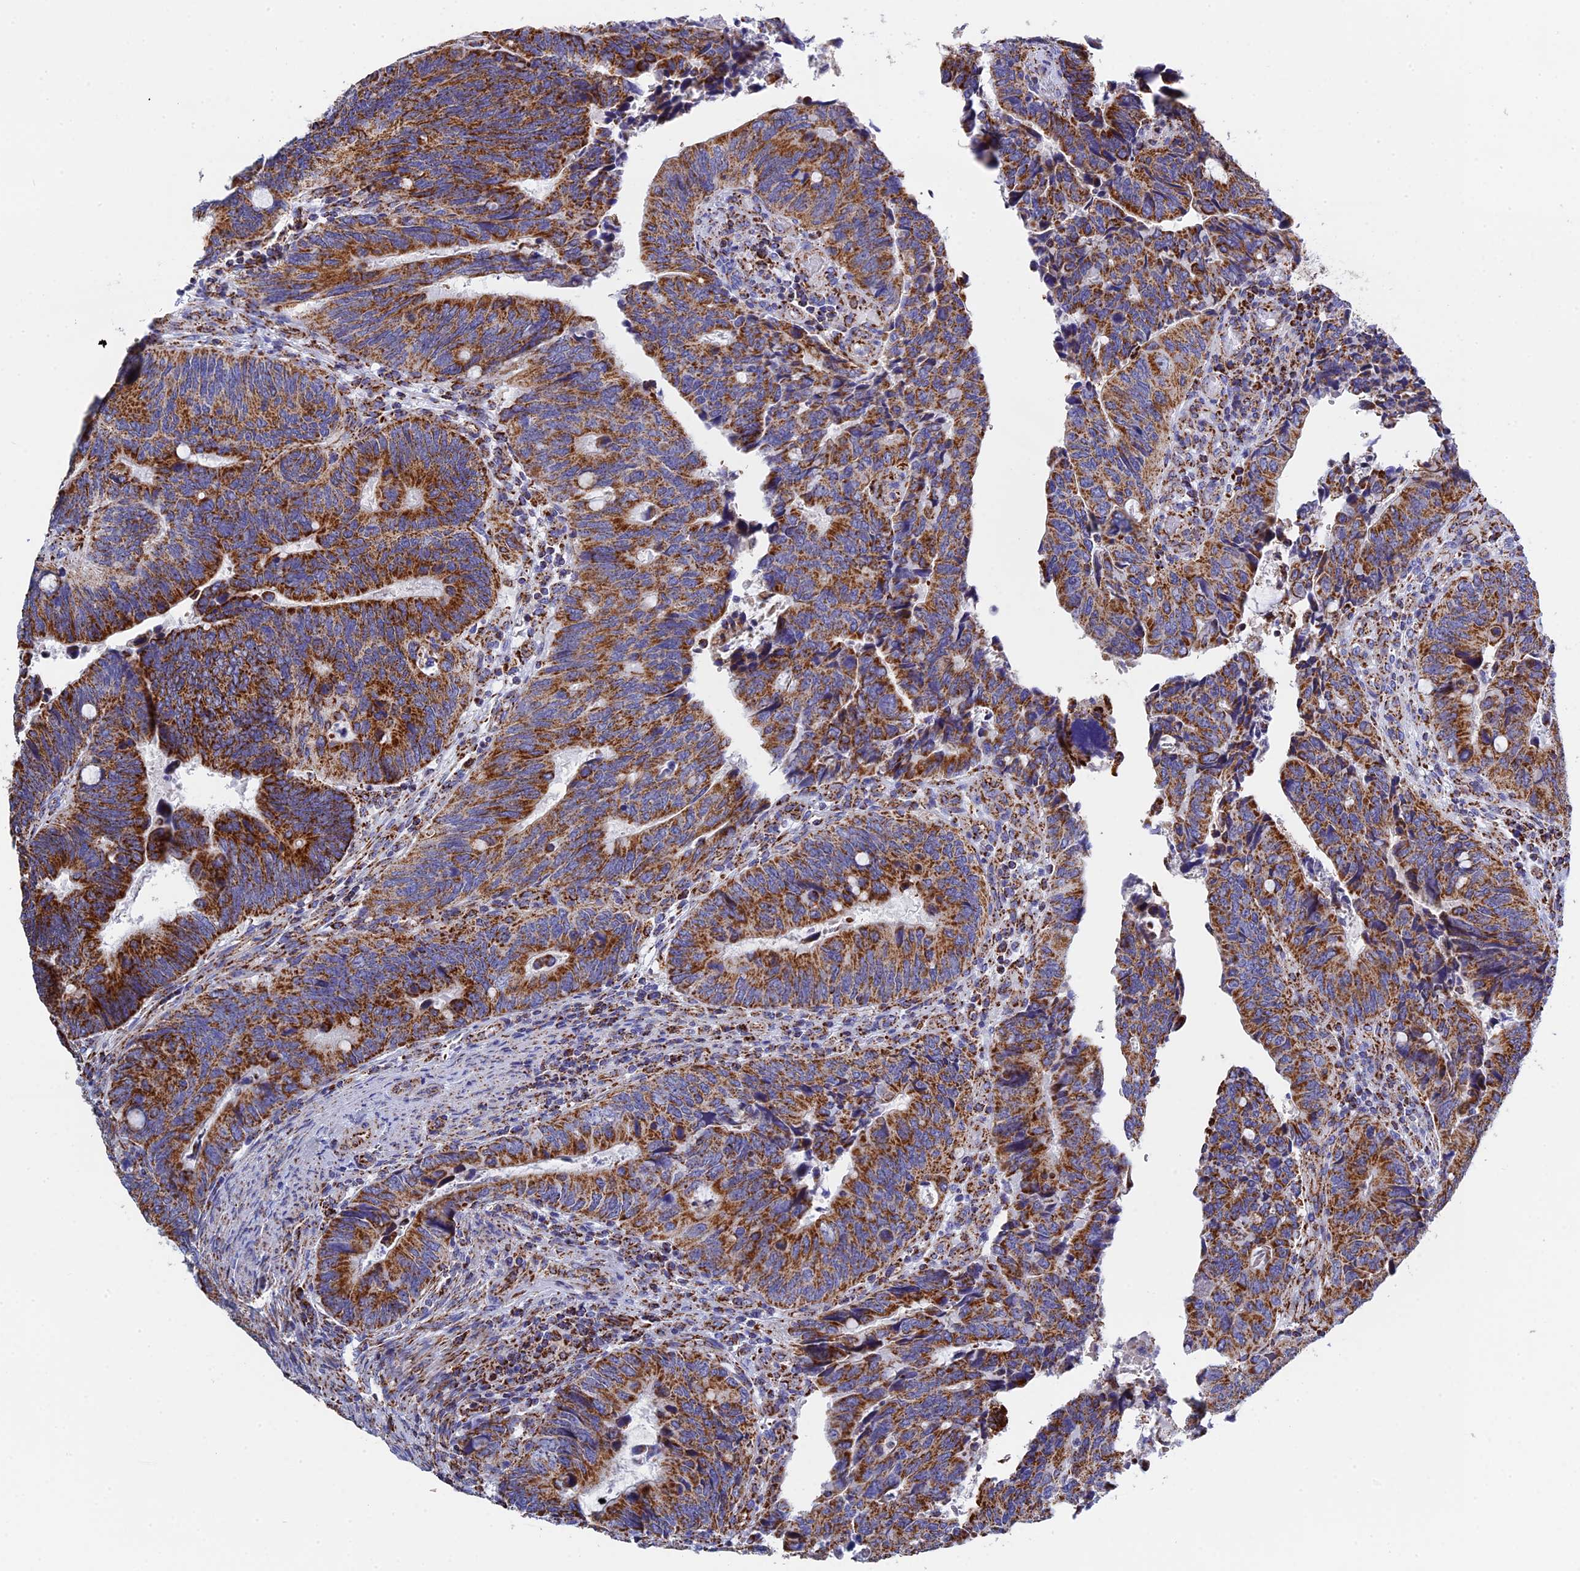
{"staining": {"intensity": "strong", "quantity": ">75%", "location": "cytoplasmic/membranous"}, "tissue": "colorectal cancer", "cell_type": "Tumor cells", "image_type": "cancer", "snomed": [{"axis": "morphology", "description": "Adenocarcinoma, NOS"}, {"axis": "topography", "description": "Colon"}], "caption": "Human adenocarcinoma (colorectal) stained with a protein marker reveals strong staining in tumor cells.", "gene": "NDUFA5", "patient": {"sex": "male", "age": 87}}